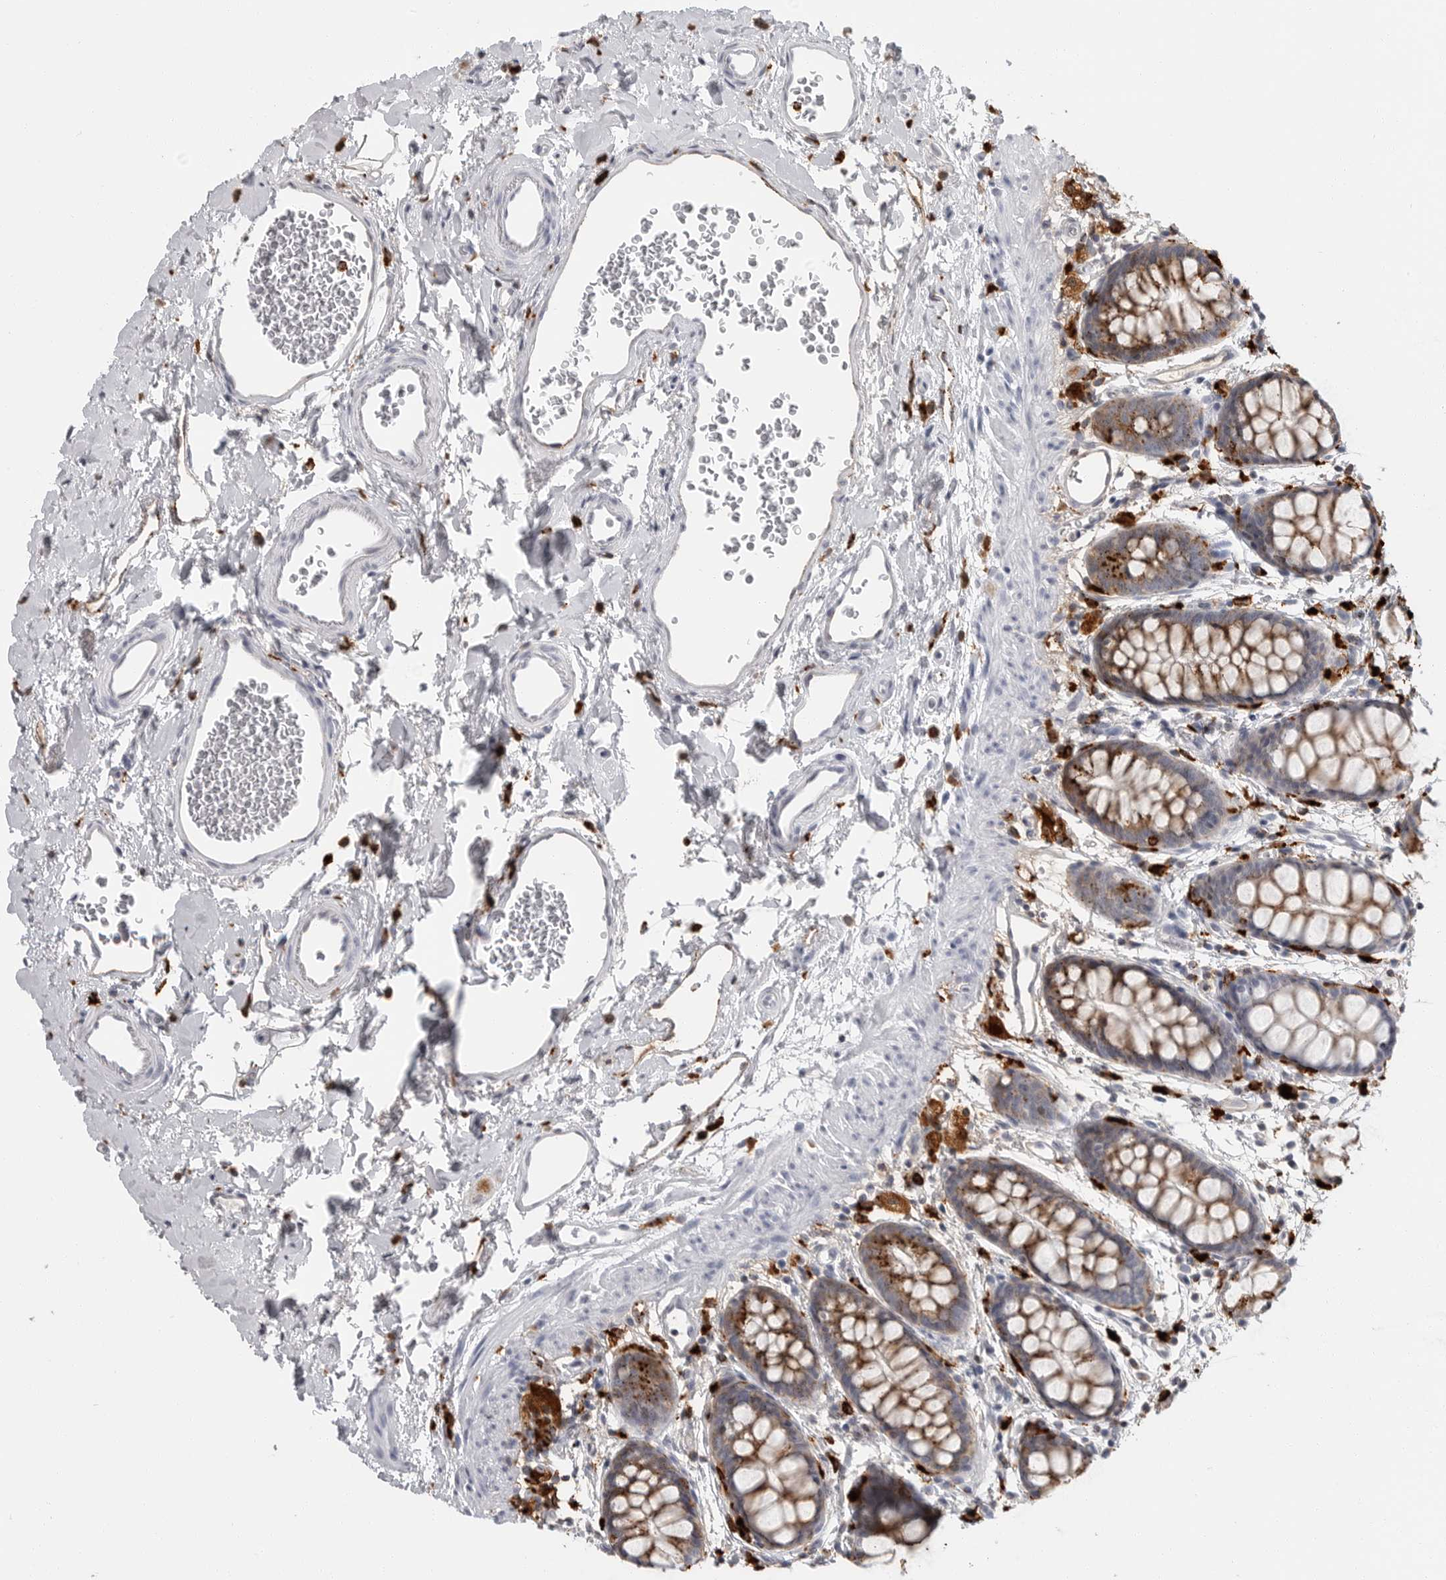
{"staining": {"intensity": "moderate", "quantity": "25%-75%", "location": "cytoplasmic/membranous"}, "tissue": "rectum", "cell_type": "Glandular cells", "image_type": "normal", "snomed": [{"axis": "morphology", "description": "Normal tissue, NOS"}, {"axis": "topography", "description": "Rectum"}], "caption": "Rectum stained with immunohistochemistry (IHC) shows moderate cytoplasmic/membranous positivity in approximately 25%-75% of glandular cells. The staining was performed using DAB (3,3'-diaminobenzidine) to visualize the protein expression in brown, while the nuclei were stained in blue with hematoxylin (Magnification: 20x).", "gene": "IFI30", "patient": {"sex": "female", "age": 65}}